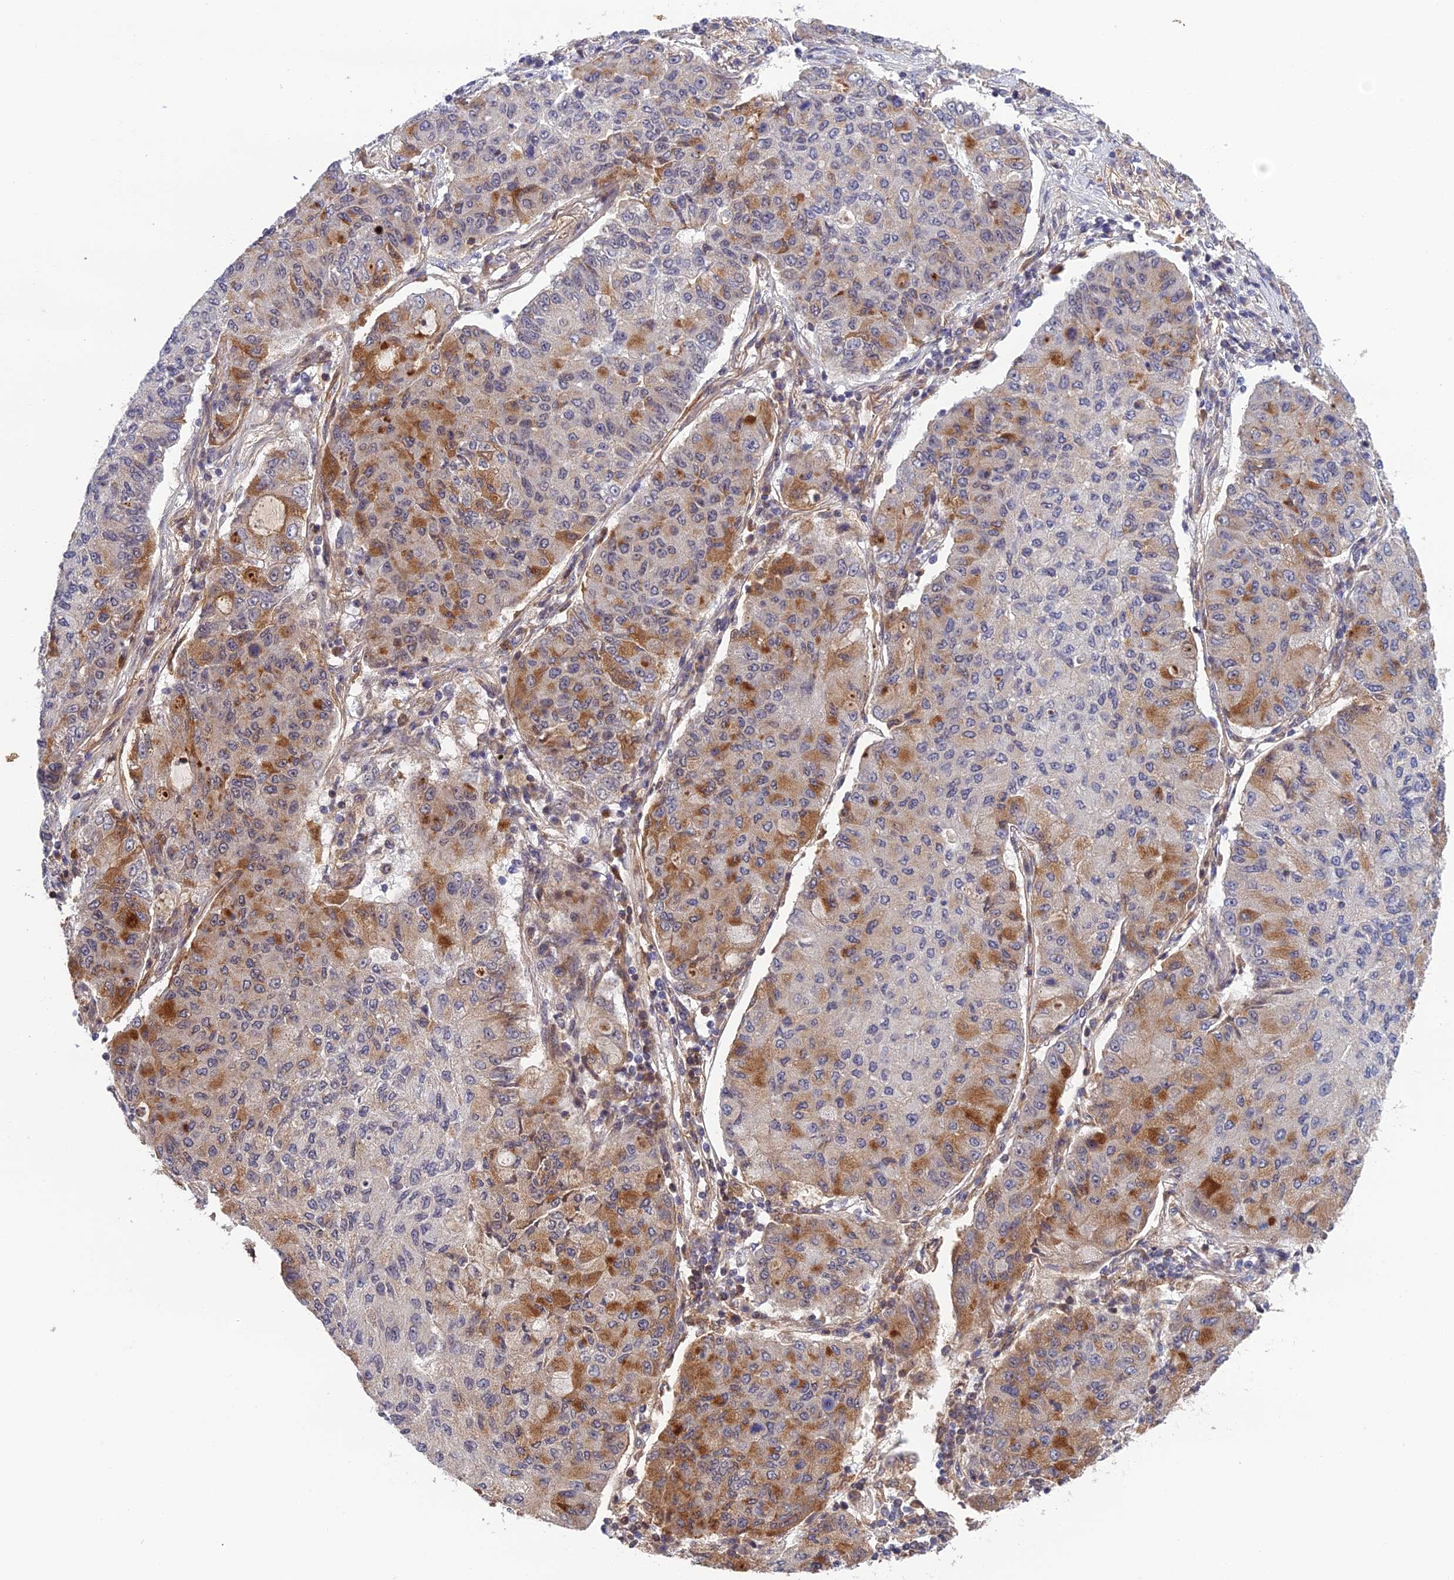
{"staining": {"intensity": "moderate", "quantity": "25%-75%", "location": "cytoplasmic/membranous"}, "tissue": "lung cancer", "cell_type": "Tumor cells", "image_type": "cancer", "snomed": [{"axis": "morphology", "description": "Squamous cell carcinoma, NOS"}, {"axis": "topography", "description": "Lung"}], "caption": "There is medium levels of moderate cytoplasmic/membranous expression in tumor cells of lung cancer (squamous cell carcinoma), as demonstrated by immunohistochemical staining (brown color).", "gene": "REXO1", "patient": {"sex": "male", "age": 74}}